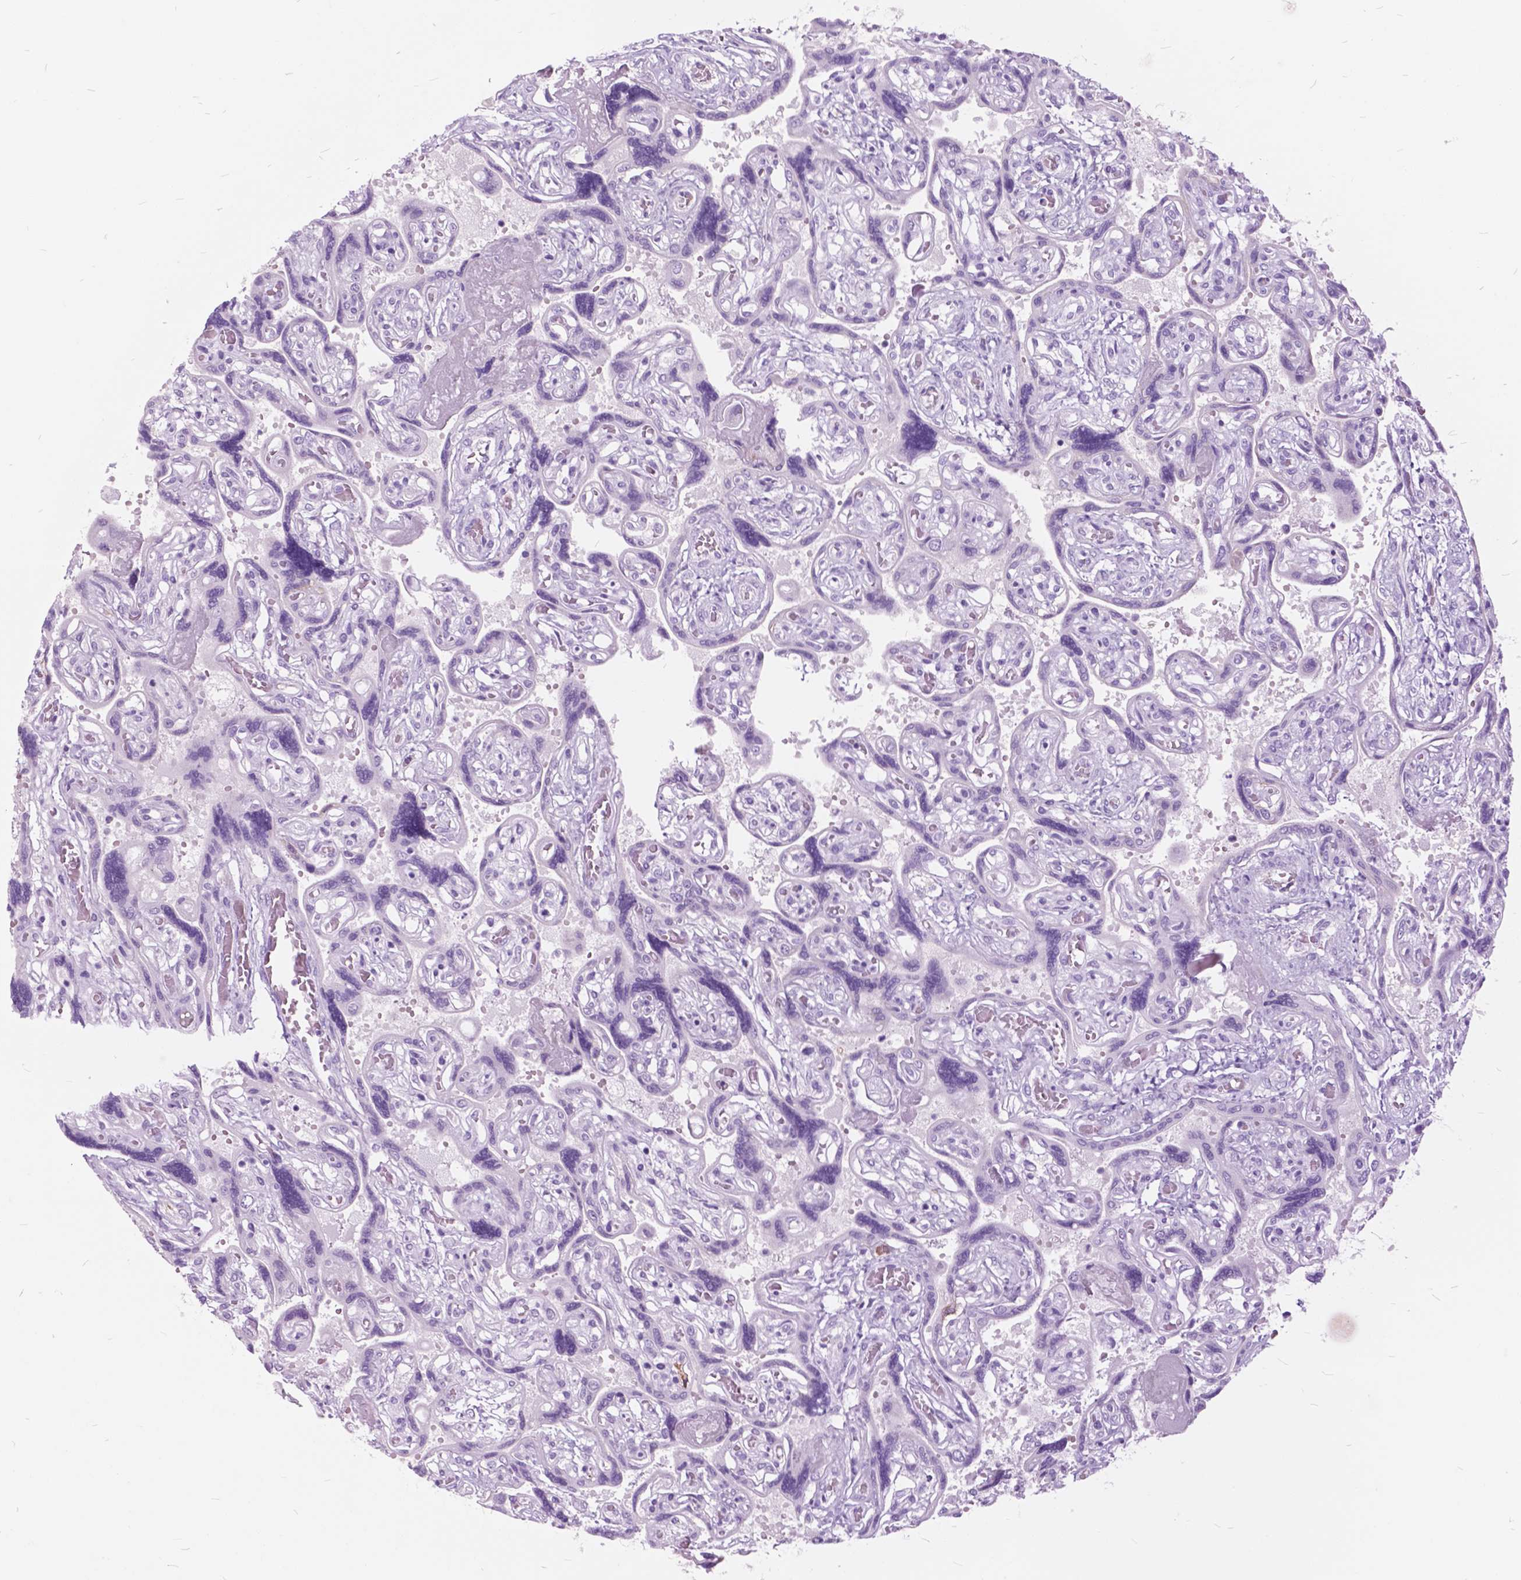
{"staining": {"intensity": "negative", "quantity": "none", "location": "none"}, "tissue": "placenta", "cell_type": "Decidual cells", "image_type": "normal", "snomed": [{"axis": "morphology", "description": "Normal tissue, NOS"}, {"axis": "topography", "description": "Placenta"}], "caption": "Decidual cells show no significant protein staining in unremarkable placenta.", "gene": "GDF9", "patient": {"sex": "female", "age": 32}}